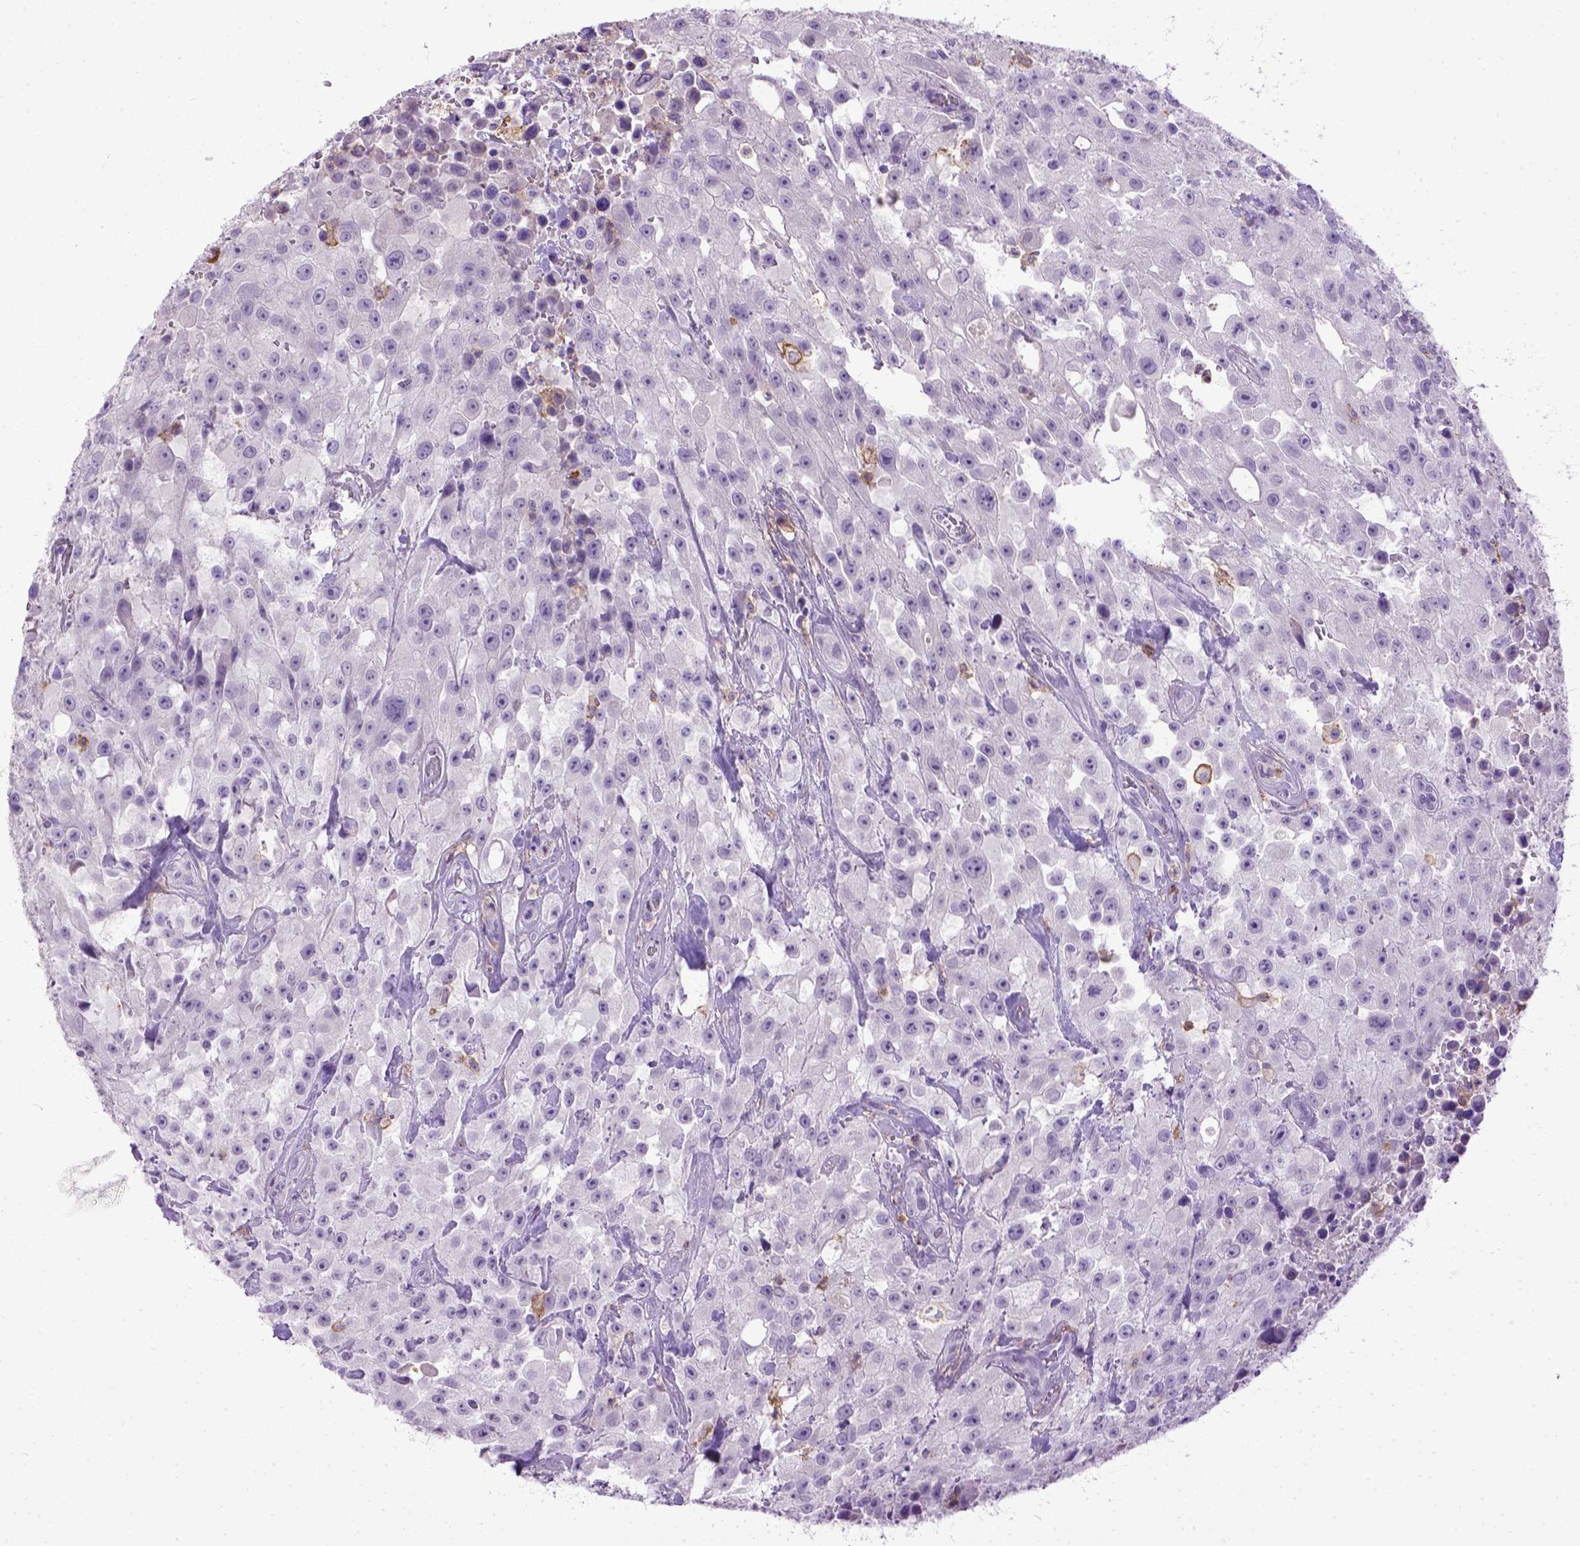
{"staining": {"intensity": "negative", "quantity": "none", "location": "none"}, "tissue": "urothelial cancer", "cell_type": "Tumor cells", "image_type": "cancer", "snomed": [{"axis": "morphology", "description": "Urothelial carcinoma, High grade"}, {"axis": "topography", "description": "Urinary bladder"}], "caption": "Immunohistochemistry micrograph of neoplastic tissue: human urothelial cancer stained with DAB (3,3'-diaminobenzidine) reveals no significant protein staining in tumor cells. (Brightfield microscopy of DAB (3,3'-diaminobenzidine) immunohistochemistry at high magnification).", "gene": "ITGAX", "patient": {"sex": "male", "age": 79}}